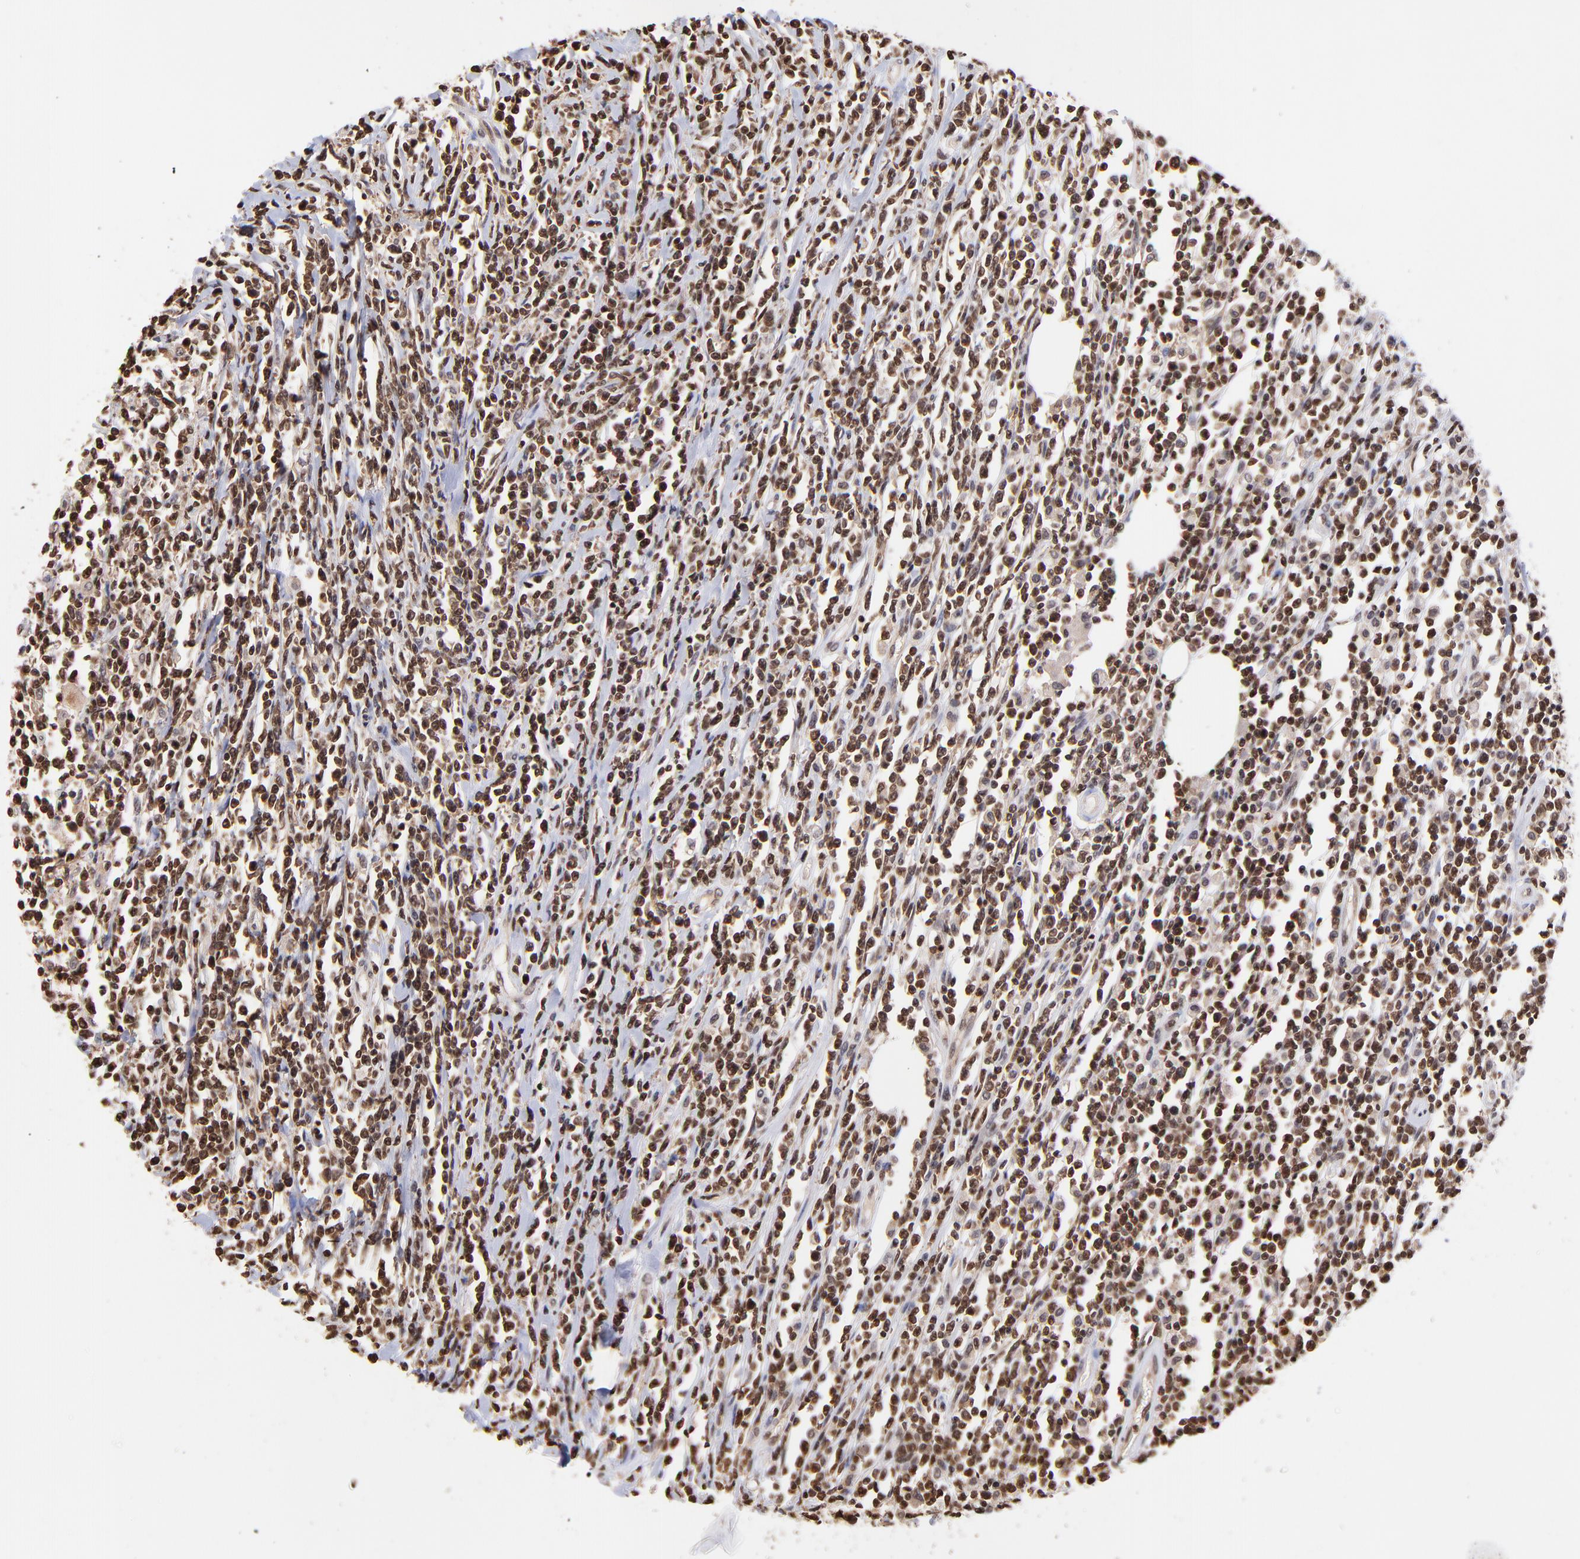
{"staining": {"intensity": "strong", "quantity": ">75%", "location": "nuclear"}, "tissue": "lymphoma", "cell_type": "Tumor cells", "image_type": "cancer", "snomed": [{"axis": "morphology", "description": "Malignant lymphoma, non-Hodgkin's type, High grade"}, {"axis": "topography", "description": "Colon"}], "caption": "Brown immunohistochemical staining in high-grade malignant lymphoma, non-Hodgkin's type reveals strong nuclear expression in approximately >75% of tumor cells.", "gene": "WDR25", "patient": {"sex": "male", "age": 82}}